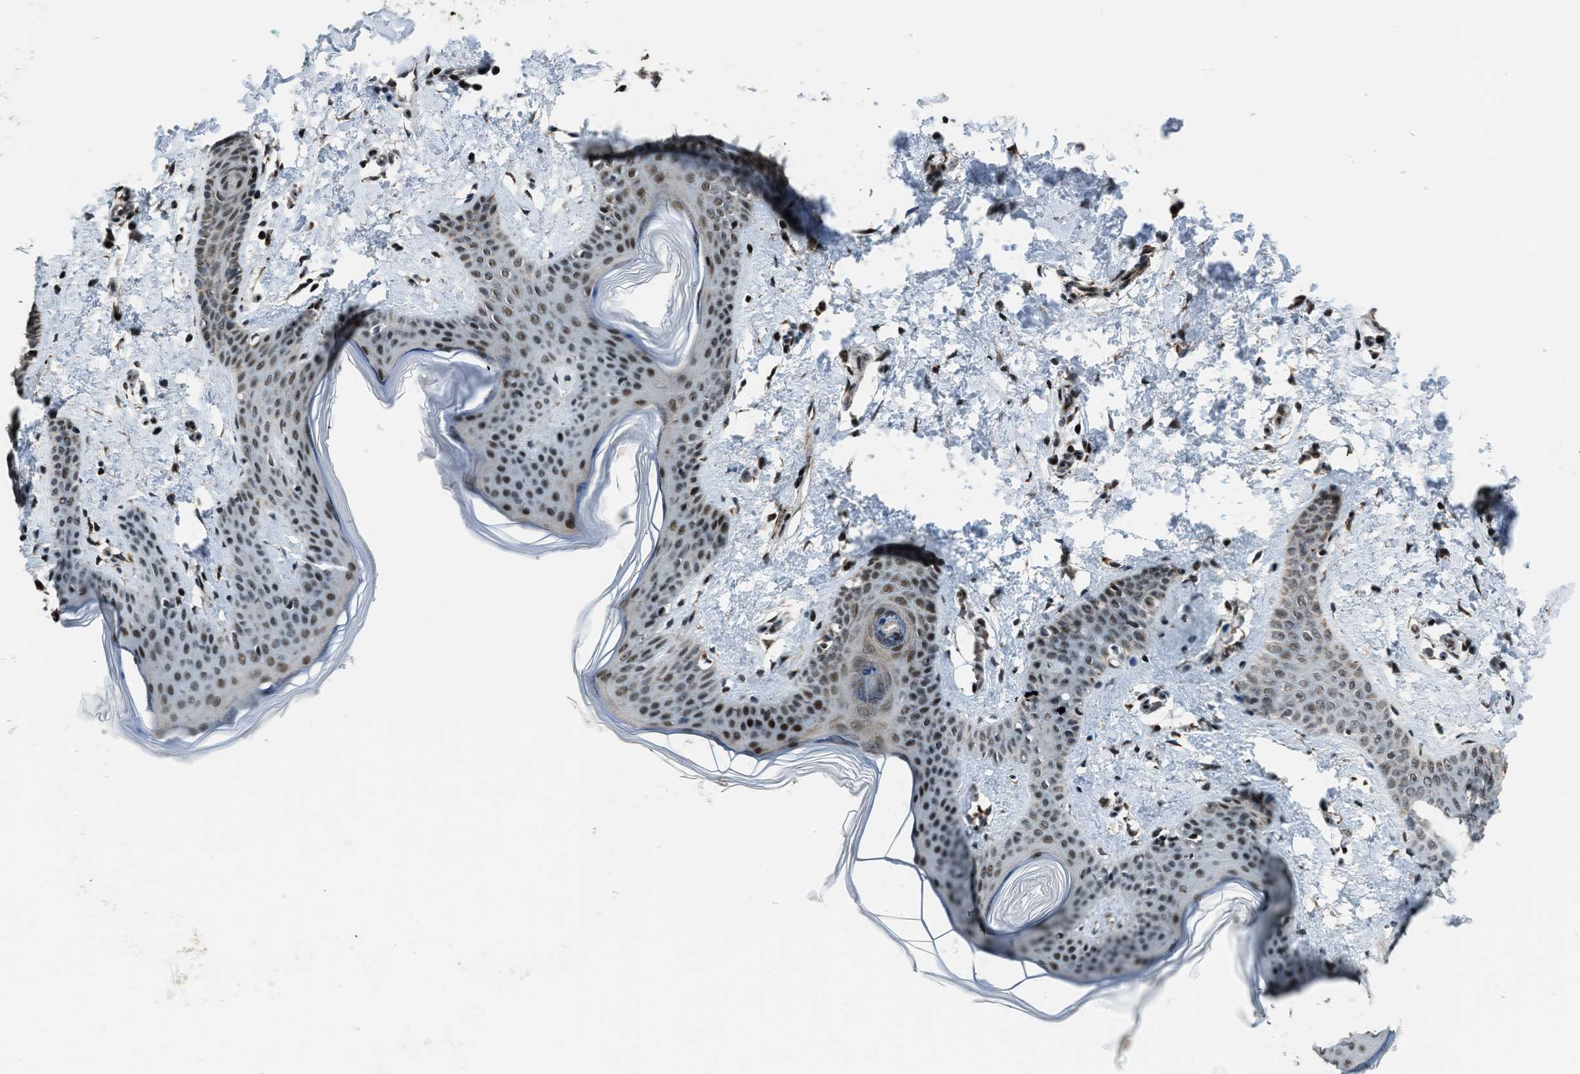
{"staining": {"intensity": "strong", "quantity": ">75%", "location": "nuclear"}, "tissue": "skin", "cell_type": "Fibroblasts", "image_type": "normal", "snomed": [{"axis": "morphology", "description": "Normal tissue, NOS"}, {"axis": "topography", "description": "Skin"}], "caption": "The immunohistochemical stain labels strong nuclear expression in fibroblasts of normal skin.", "gene": "MORC3", "patient": {"sex": "female", "age": 17}}